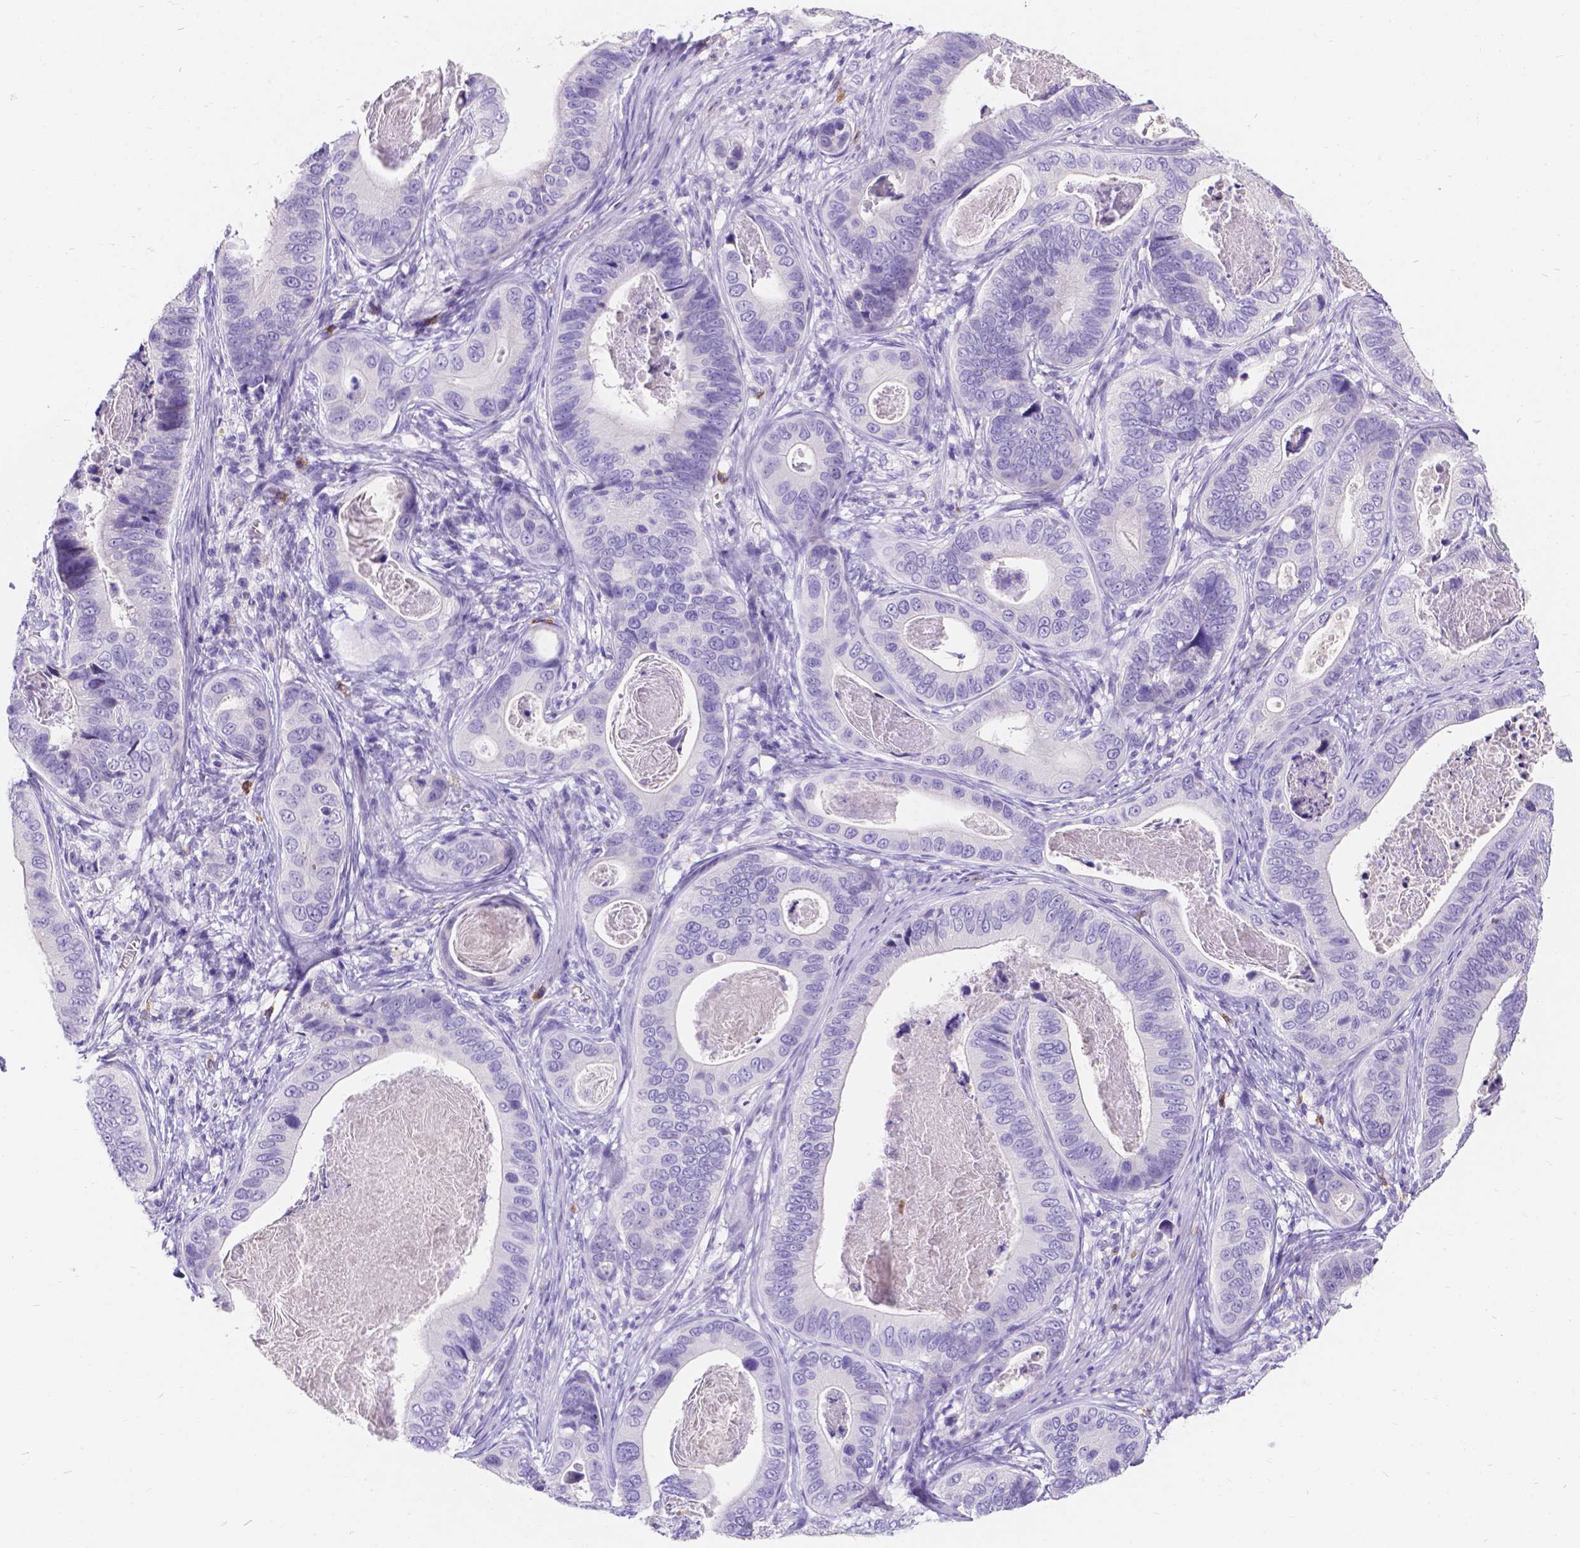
{"staining": {"intensity": "negative", "quantity": "none", "location": "none"}, "tissue": "stomach cancer", "cell_type": "Tumor cells", "image_type": "cancer", "snomed": [{"axis": "morphology", "description": "Adenocarcinoma, NOS"}, {"axis": "topography", "description": "Stomach"}], "caption": "This is an immunohistochemistry histopathology image of stomach cancer. There is no positivity in tumor cells.", "gene": "GNRHR", "patient": {"sex": "male", "age": 84}}